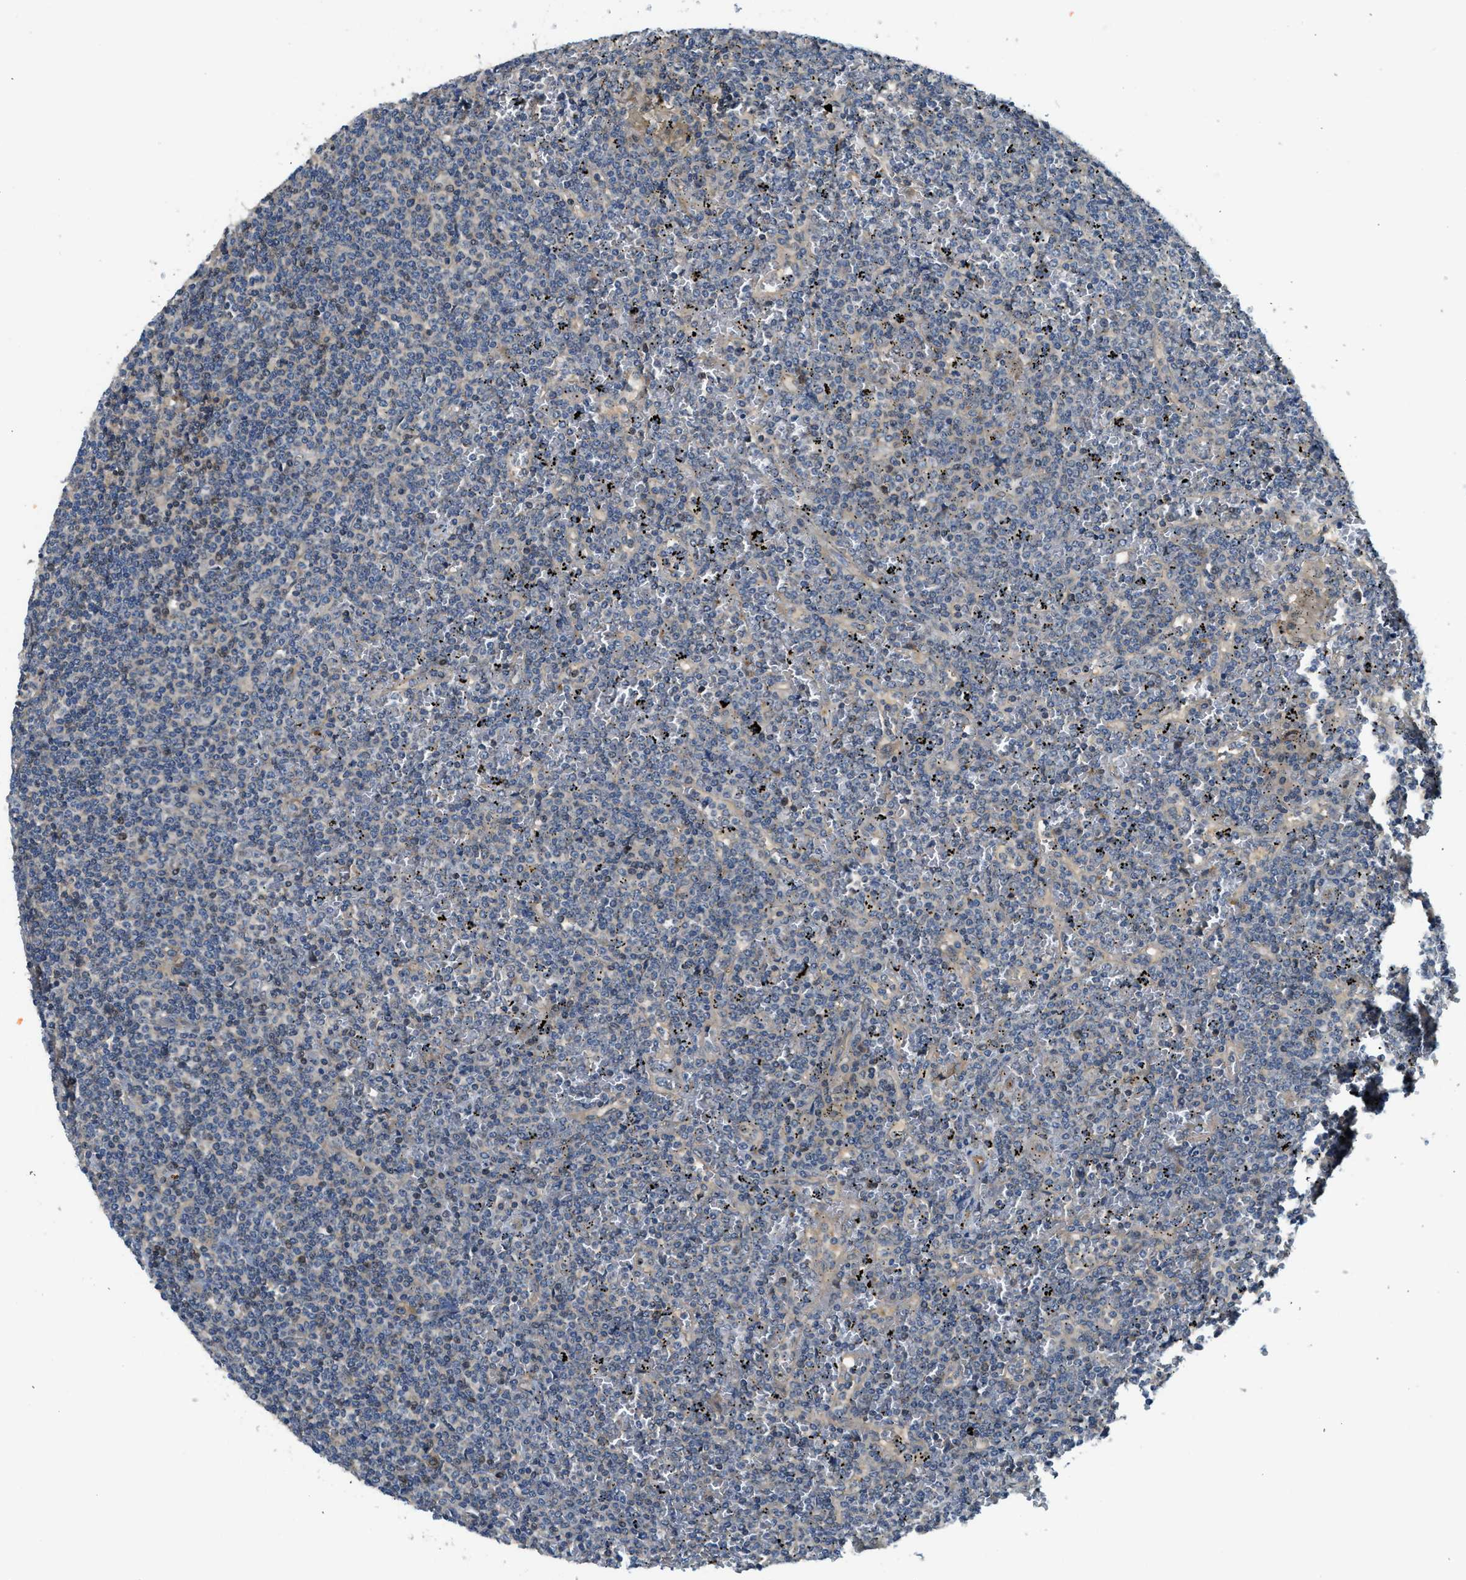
{"staining": {"intensity": "negative", "quantity": "none", "location": "none"}, "tissue": "lymphoma", "cell_type": "Tumor cells", "image_type": "cancer", "snomed": [{"axis": "morphology", "description": "Malignant lymphoma, non-Hodgkin's type, Low grade"}, {"axis": "topography", "description": "Spleen"}], "caption": "Tumor cells show no significant positivity in lymphoma.", "gene": "KCNK1", "patient": {"sex": "female", "age": 19}}